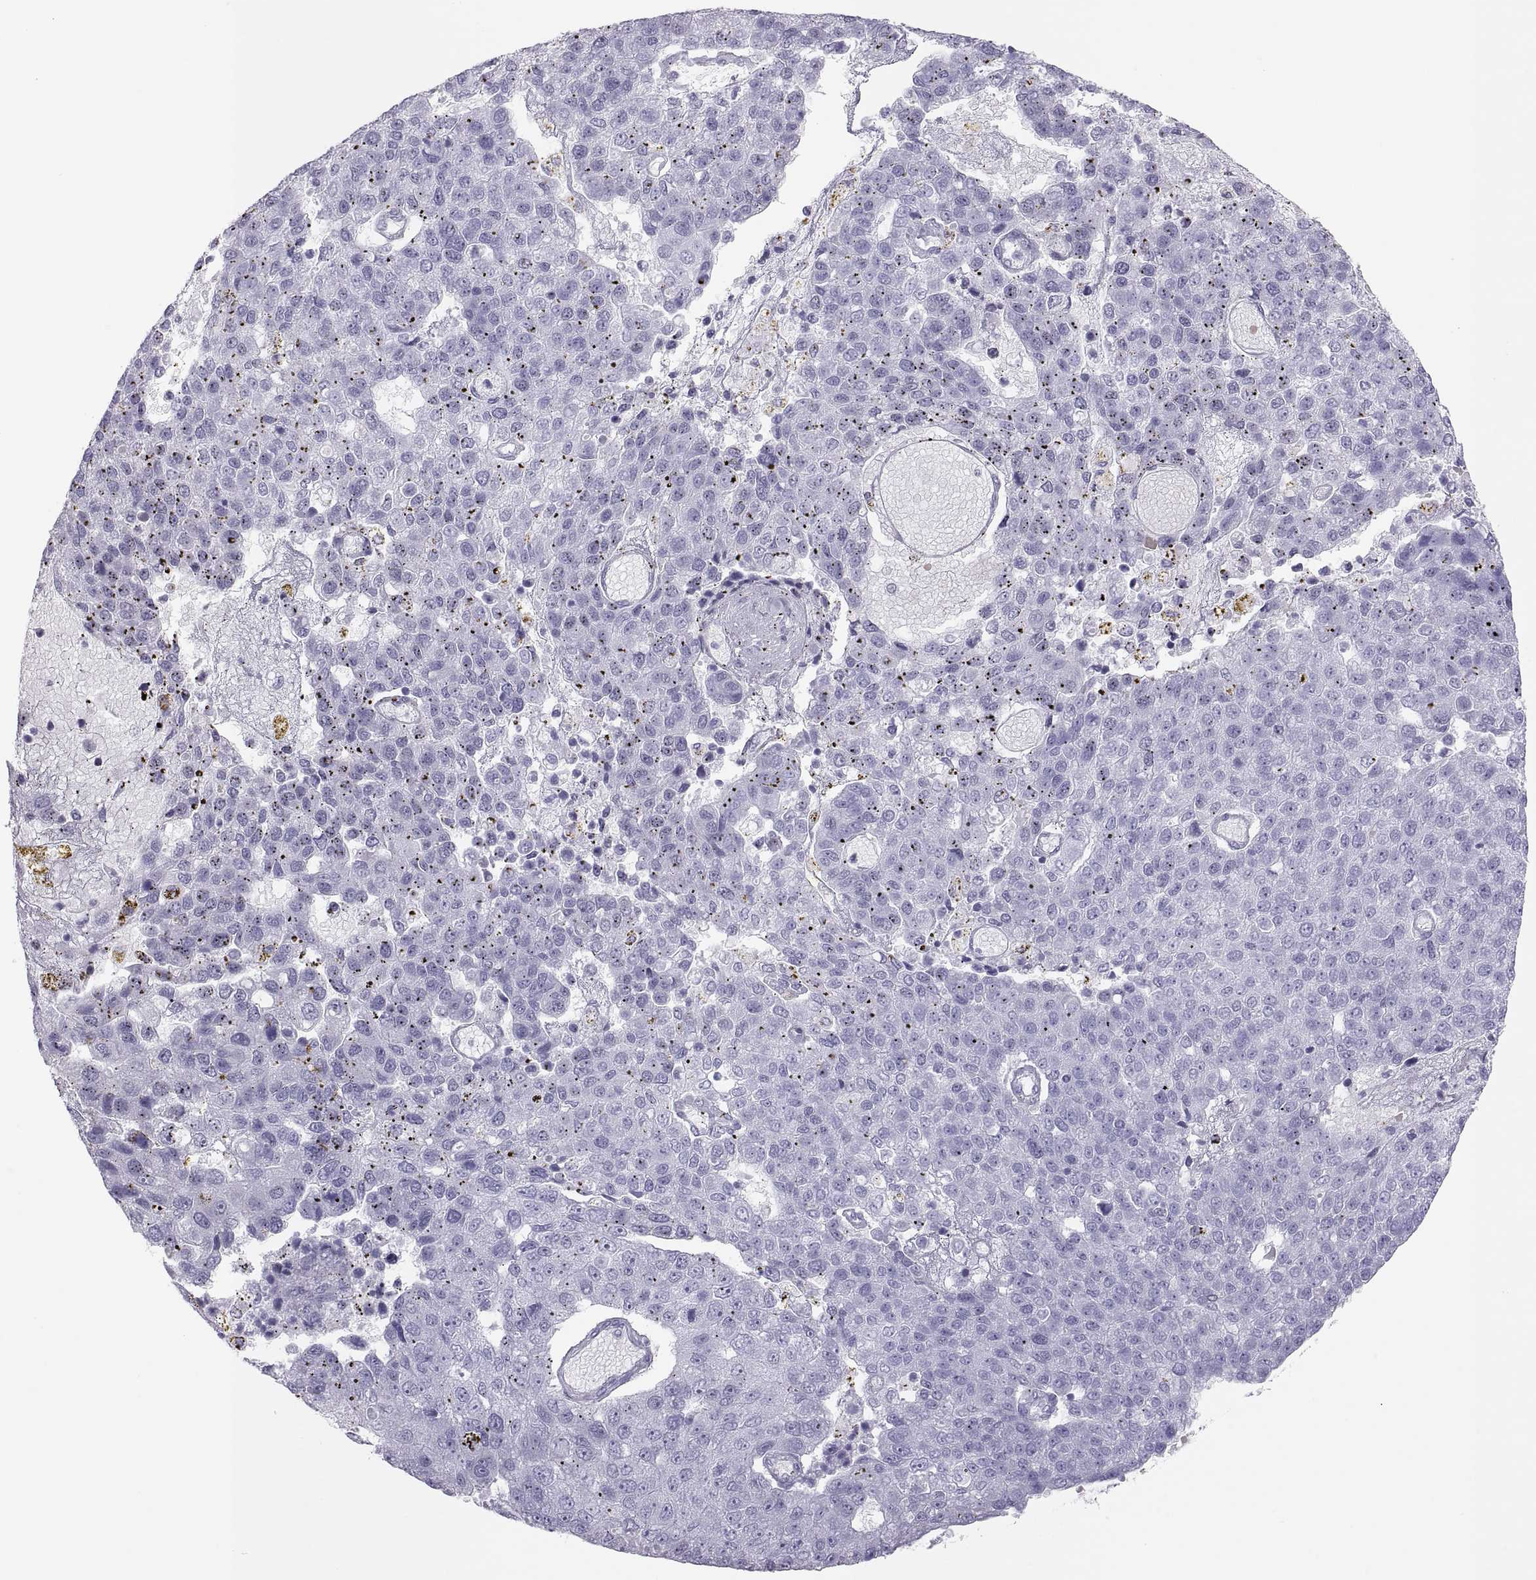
{"staining": {"intensity": "negative", "quantity": "none", "location": "none"}, "tissue": "pancreatic cancer", "cell_type": "Tumor cells", "image_type": "cancer", "snomed": [{"axis": "morphology", "description": "Adenocarcinoma, NOS"}, {"axis": "topography", "description": "Pancreas"}], "caption": "High magnification brightfield microscopy of pancreatic cancer stained with DAB (brown) and counterstained with hematoxylin (blue): tumor cells show no significant positivity.", "gene": "SEMG1", "patient": {"sex": "female", "age": 61}}